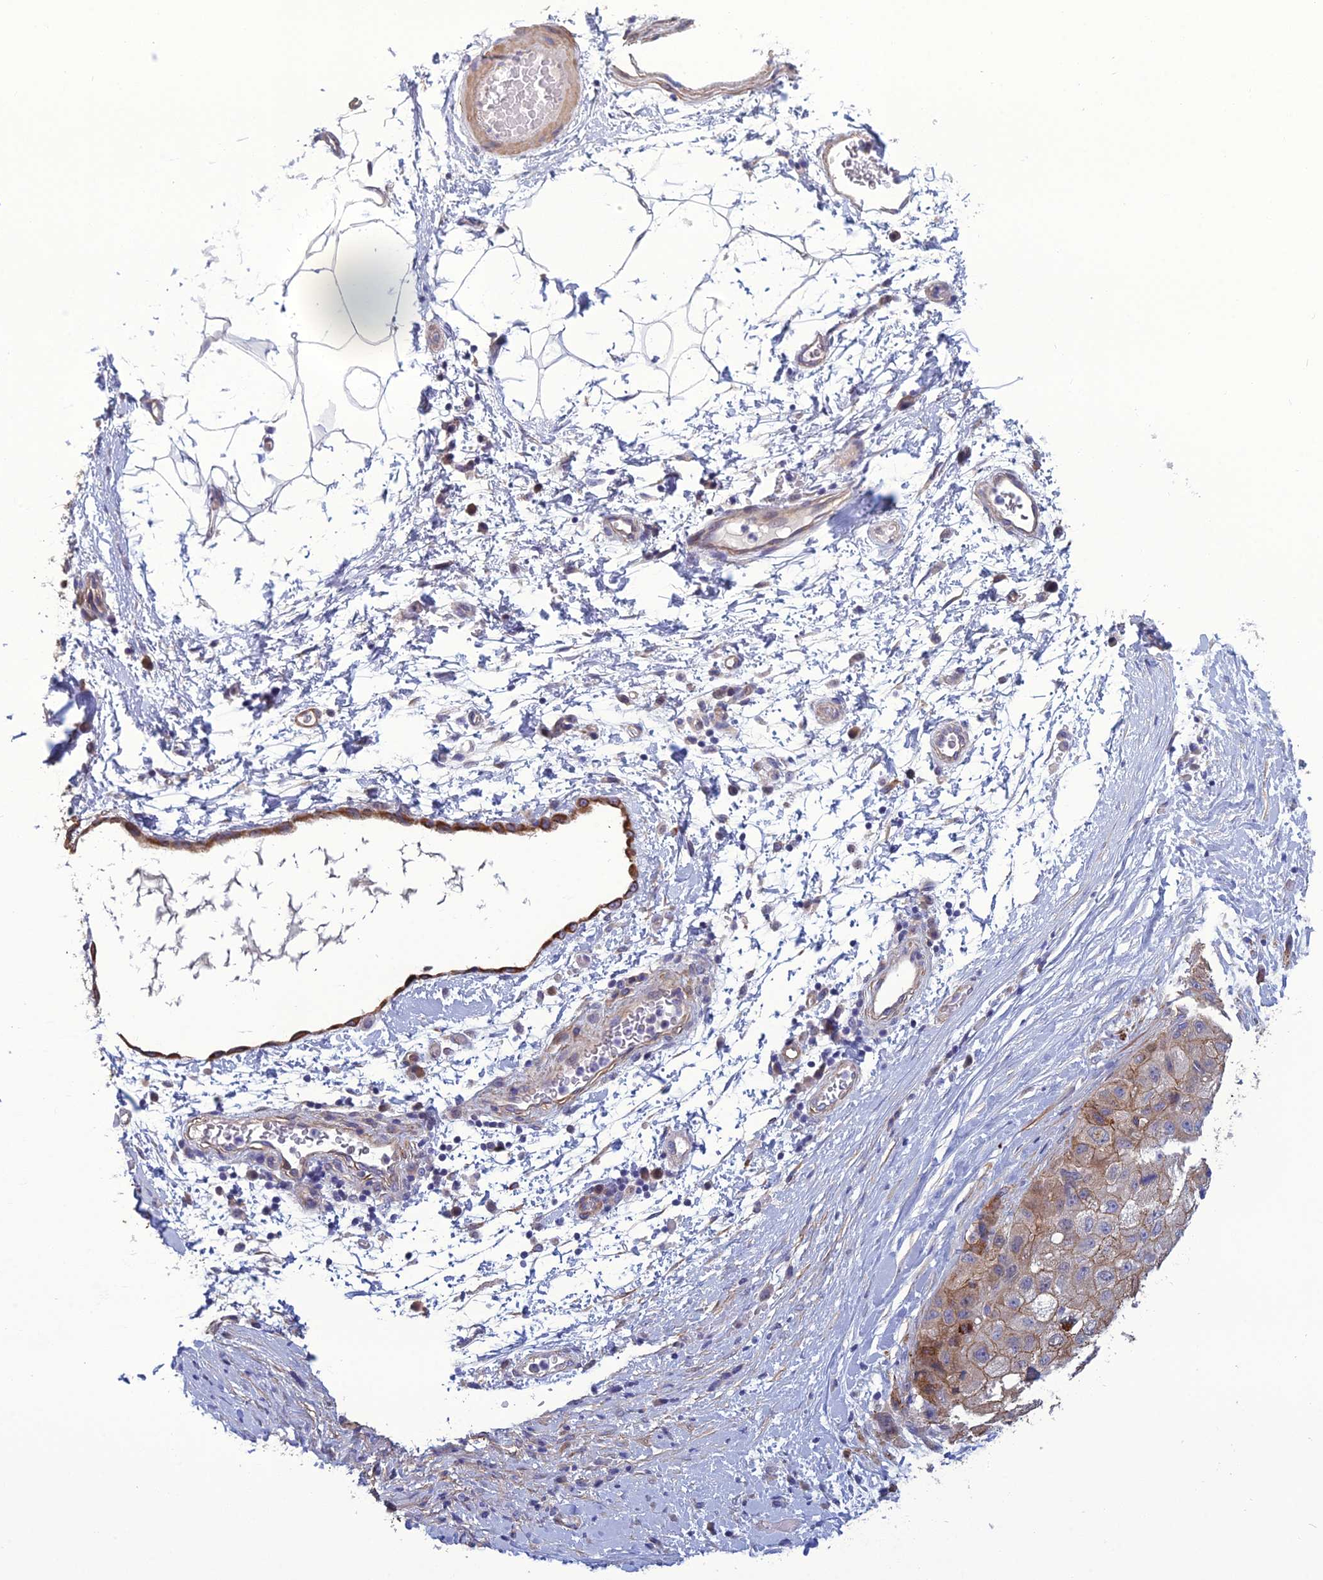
{"staining": {"intensity": "moderate", "quantity": "25%-75%", "location": "cytoplasmic/membranous"}, "tissue": "liver cancer", "cell_type": "Tumor cells", "image_type": "cancer", "snomed": [{"axis": "morphology", "description": "Carcinoma, Hepatocellular, NOS"}, {"axis": "topography", "description": "Liver"}], "caption": "Liver cancer (hepatocellular carcinoma) was stained to show a protein in brown. There is medium levels of moderate cytoplasmic/membranous staining in about 25%-75% of tumor cells.", "gene": "LZTS2", "patient": {"sex": "male", "age": 80}}